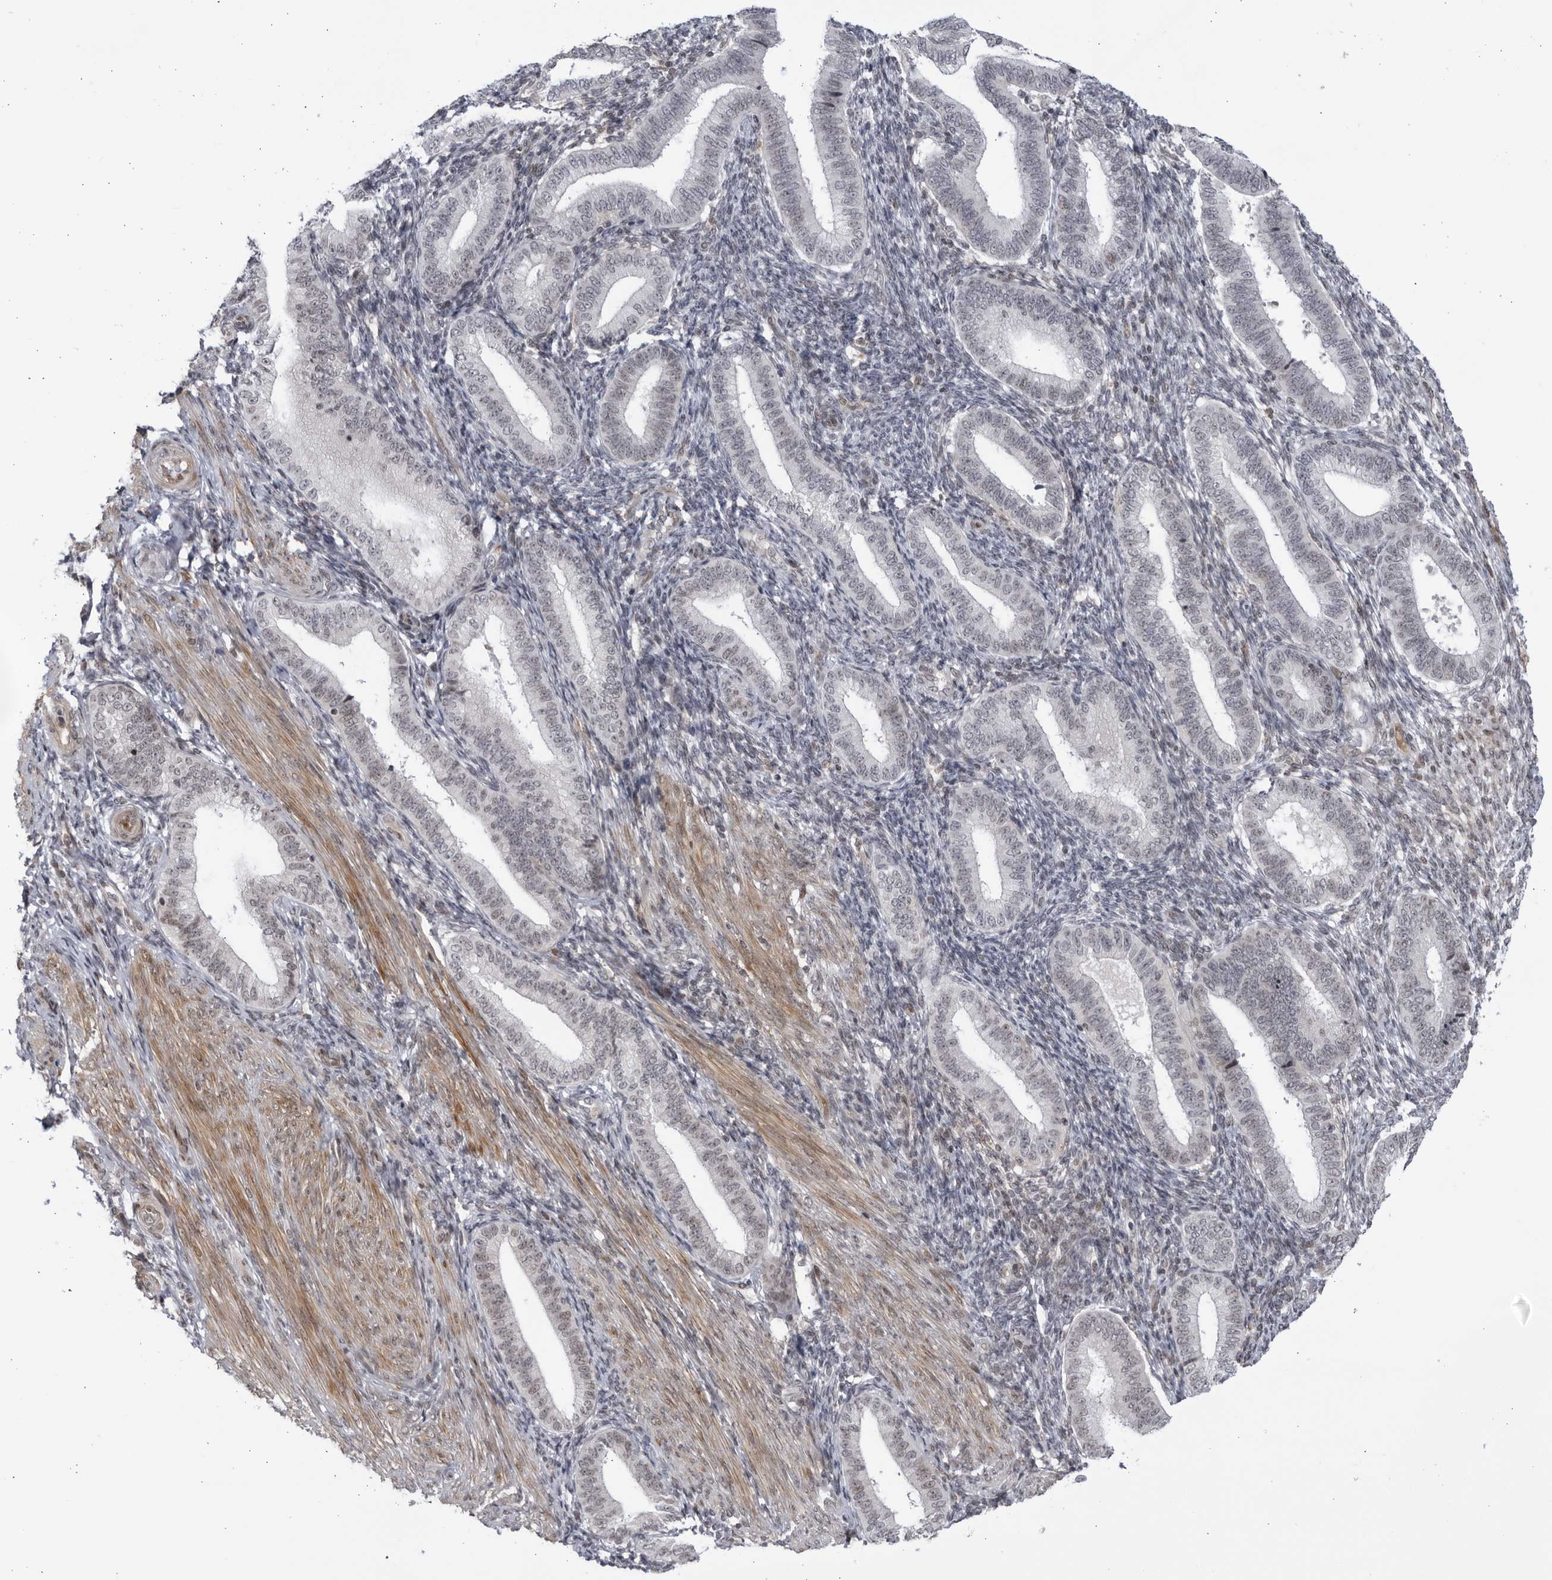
{"staining": {"intensity": "negative", "quantity": "none", "location": "none"}, "tissue": "endometrium", "cell_type": "Cells in endometrial stroma", "image_type": "normal", "snomed": [{"axis": "morphology", "description": "Normal tissue, NOS"}, {"axis": "topography", "description": "Endometrium"}], "caption": "Immunohistochemical staining of normal endometrium demonstrates no significant expression in cells in endometrial stroma. (DAB (3,3'-diaminobenzidine) immunohistochemistry with hematoxylin counter stain).", "gene": "DTL", "patient": {"sex": "female", "age": 39}}